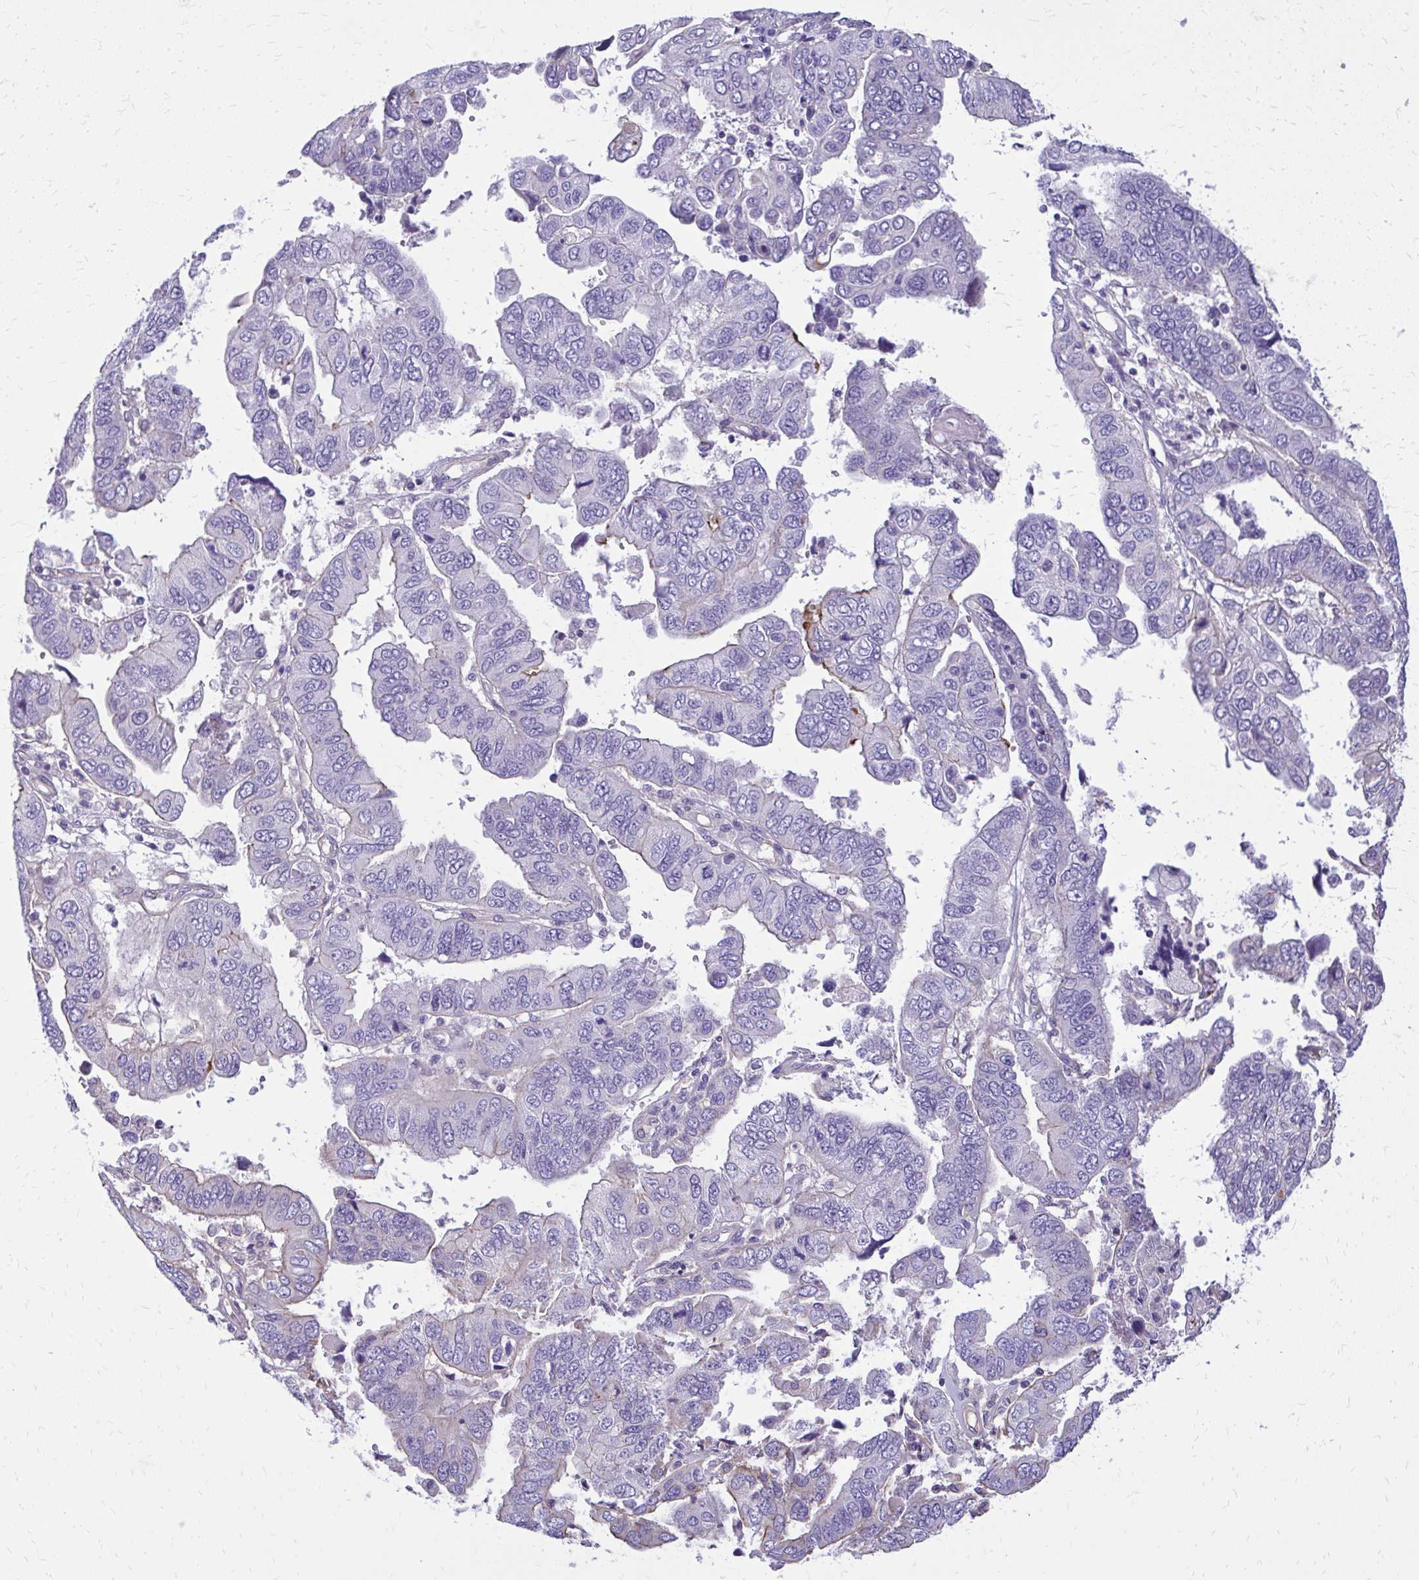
{"staining": {"intensity": "negative", "quantity": "none", "location": "none"}, "tissue": "ovarian cancer", "cell_type": "Tumor cells", "image_type": "cancer", "snomed": [{"axis": "morphology", "description": "Cystadenocarcinoma, serous, NOS"}, {"axis": "topography", "description": "Ovary"}], "caption": "Histopathology image shows no significant protein staining in tumor cells of ovarian cancer.", "gene": "RUNDC3B", "patient": {"sex": "female", "age": 79}}